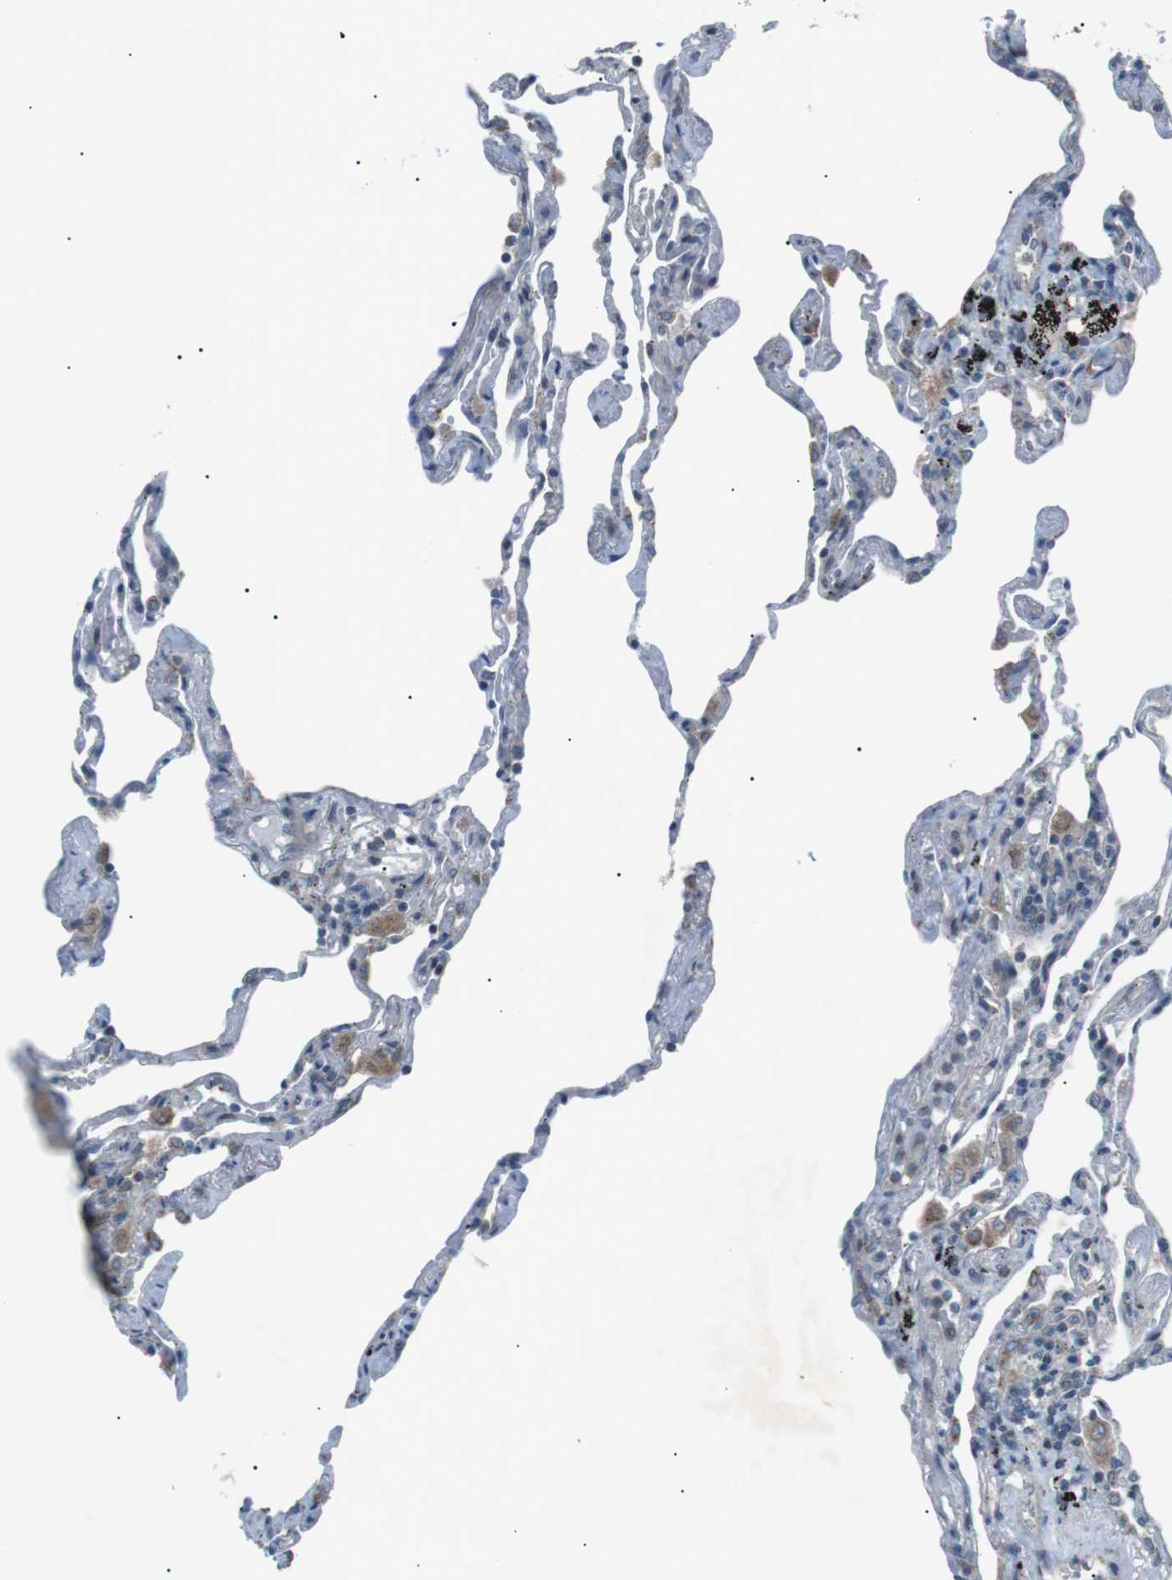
{"staining": {"intensity": "negative", "quantity": "none", "location": "none"}, "tissue": "lung", "cell_type": "Alveolar cells", "image_type": "normal", "snomed": [{"axis": "morphology", "description": "Normal tissue, NOS"}, {"axis": "topography", "description": "Lung"}], "caption": "Protein analysis of unremarkable lung exhibits no significant staining in alveolar cells. (IHC, brightfield microscopy, high magnification).", "gene": "ARID5B", "patient": {"sex": "male", "age": 59}}